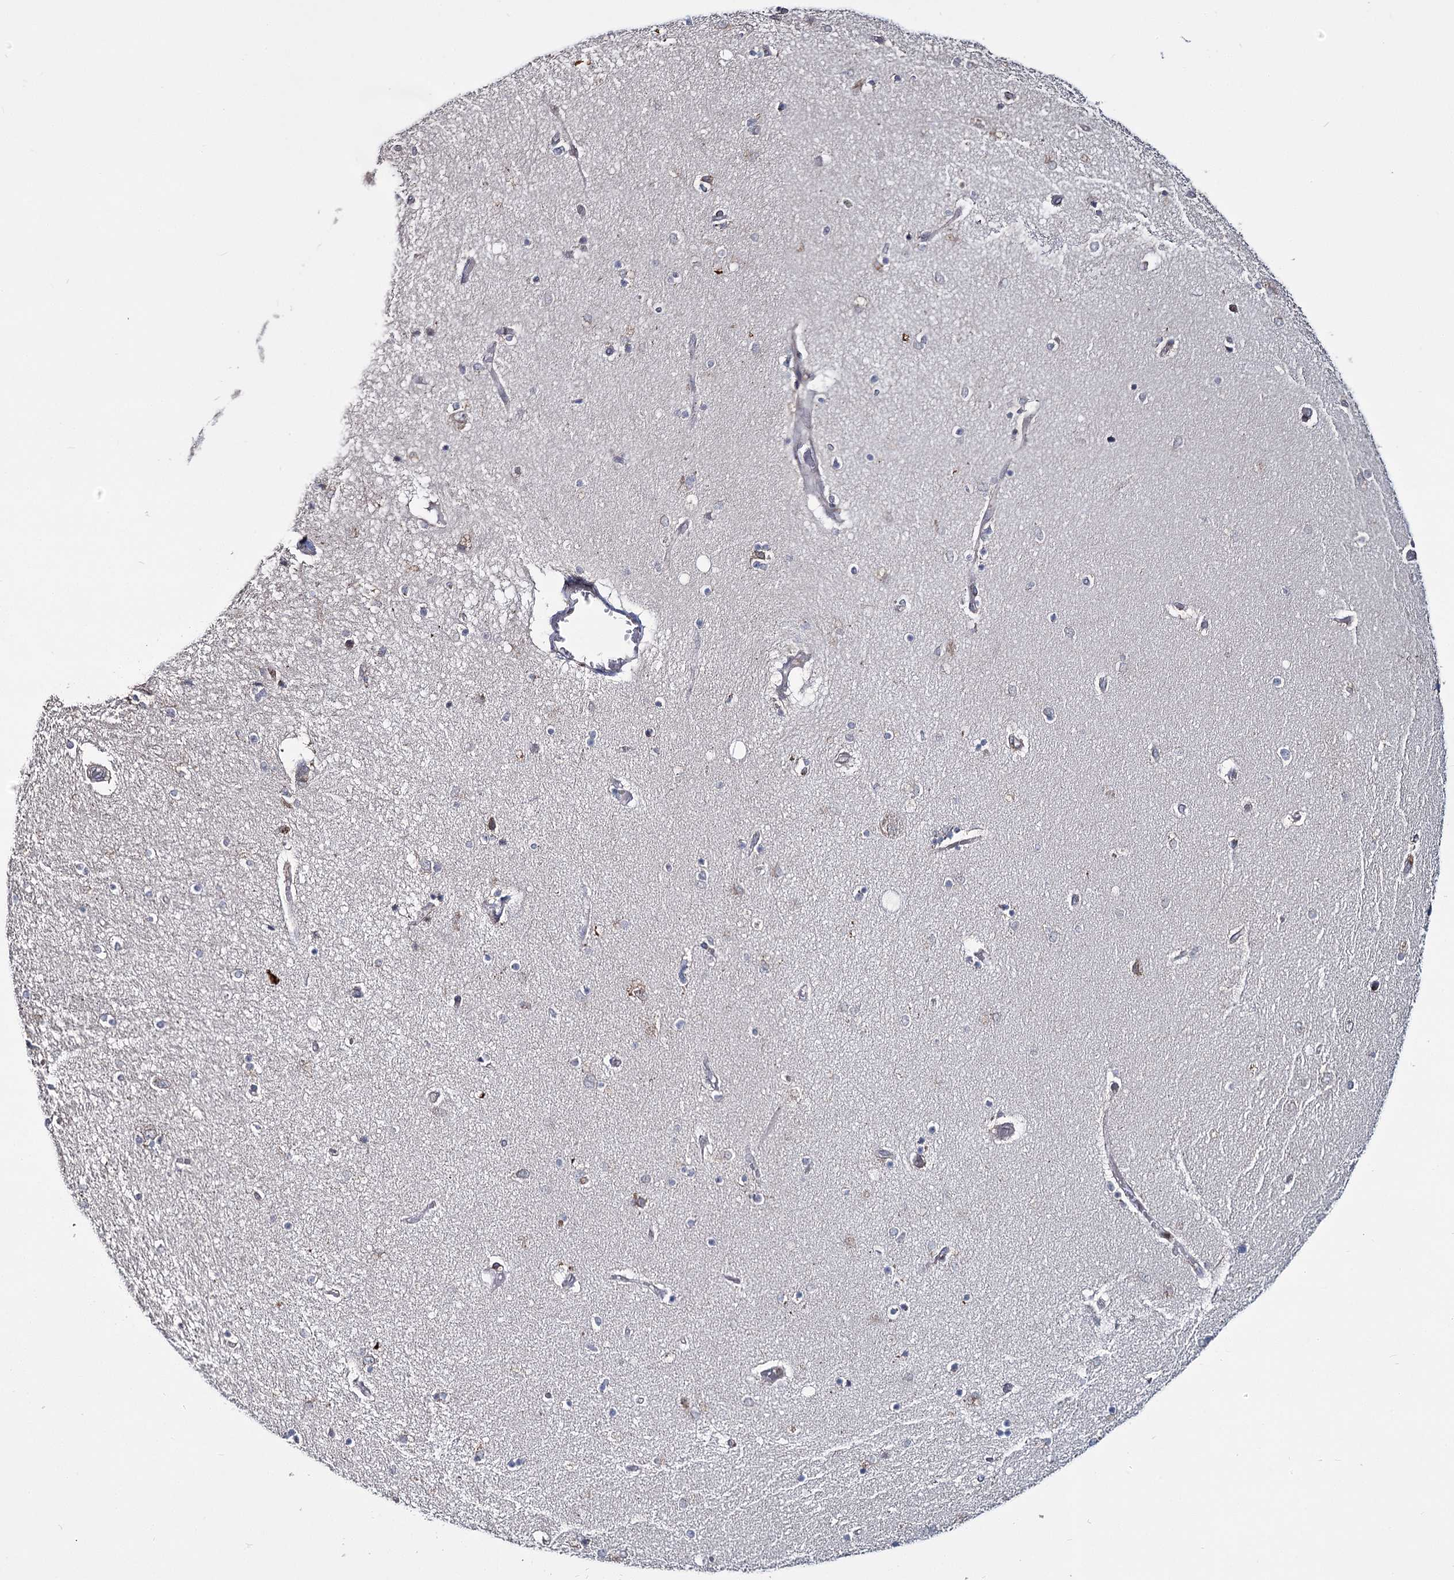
{"staining": {"intensity": "negative", "quantity": "none", "location": "none"}, "tissue": "hippocampus", "cell_type": "Glial cells", "image_type": "normal", "snomed": [{"axis": "morphology", "description": "Normal tissue, NOS"}, {"axis": "topography", "description": "Hippocampus"}], "caption": "DAB immunohistochemical staining of benign hippocampus reveals no significant staining in glial cells. Brightfield microscopy of immunohistochemistry (IHC) stained with DAB (3,3'-diaminobenzidine) (brown) and hematoxylin (blue), captured at high magnification.", "gene": "ZCCHC9", "patient": {"sex": "female", "age": 54}}